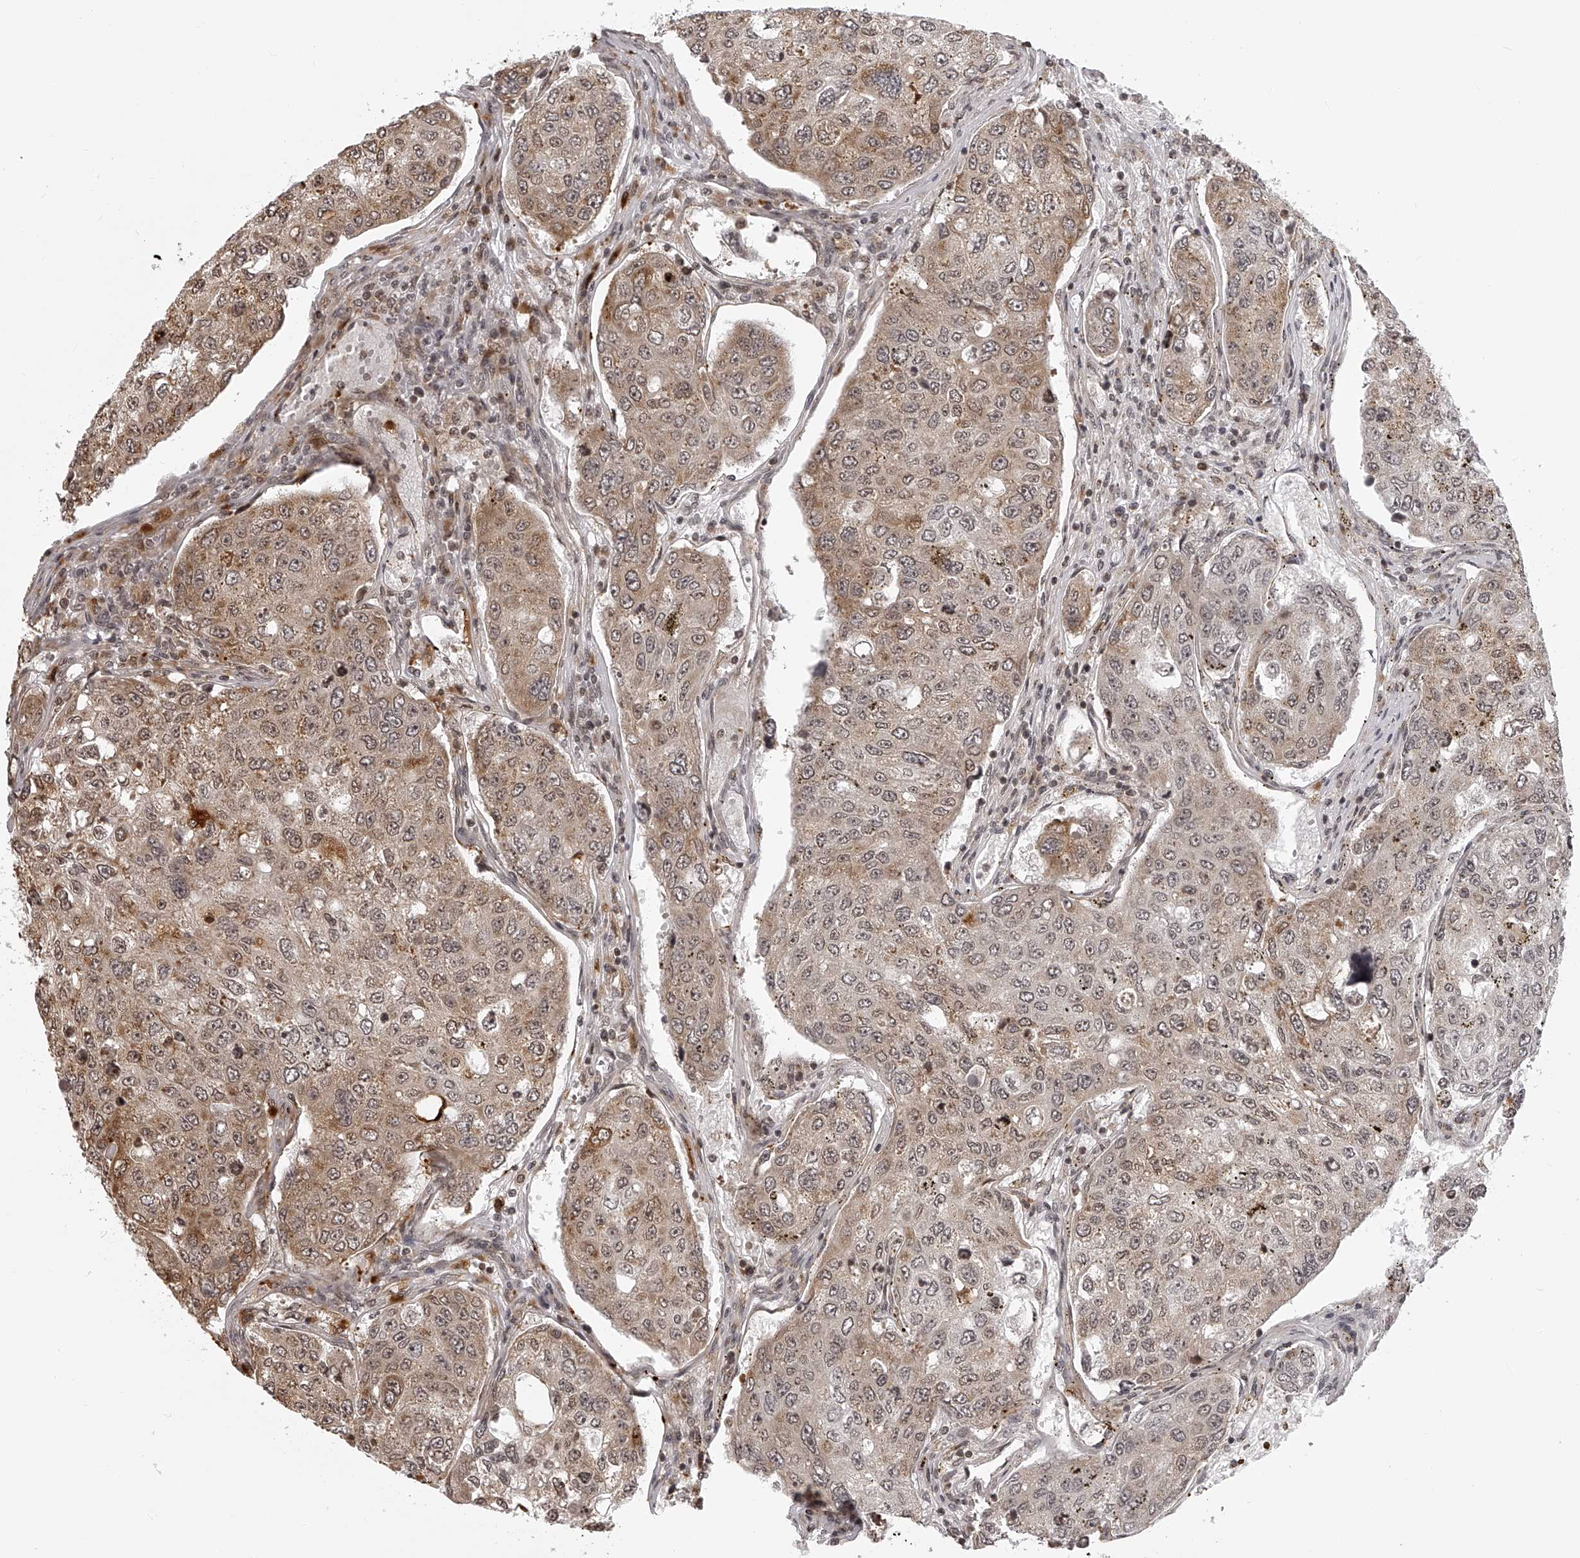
{"staining": {"intensity": "weak", "quantity": ">75%", "location": "cytoplasmic/membranous,nuclear"}, "tissue": "urothelial cancer", "cell_type": "Tumor cells", "image_type": "cancer", "snomed": [{"axis": "morphology", "description": "Urothelial carcinoma, High grade"}, {"axis": "topography", "description": "Lymph node"}, {"axis": "topography", "description": "Urinary bladder"}], "caption": "Tumor cells demonstrate weak cytoplasmic/membranous and nuclear staining in about >75% of cells in urothelial cancer. (DAB IHC with brightfield microscopy, high magnification).", "gene": "ODF2L", "patient": {"sex": "male", "age": 51}}